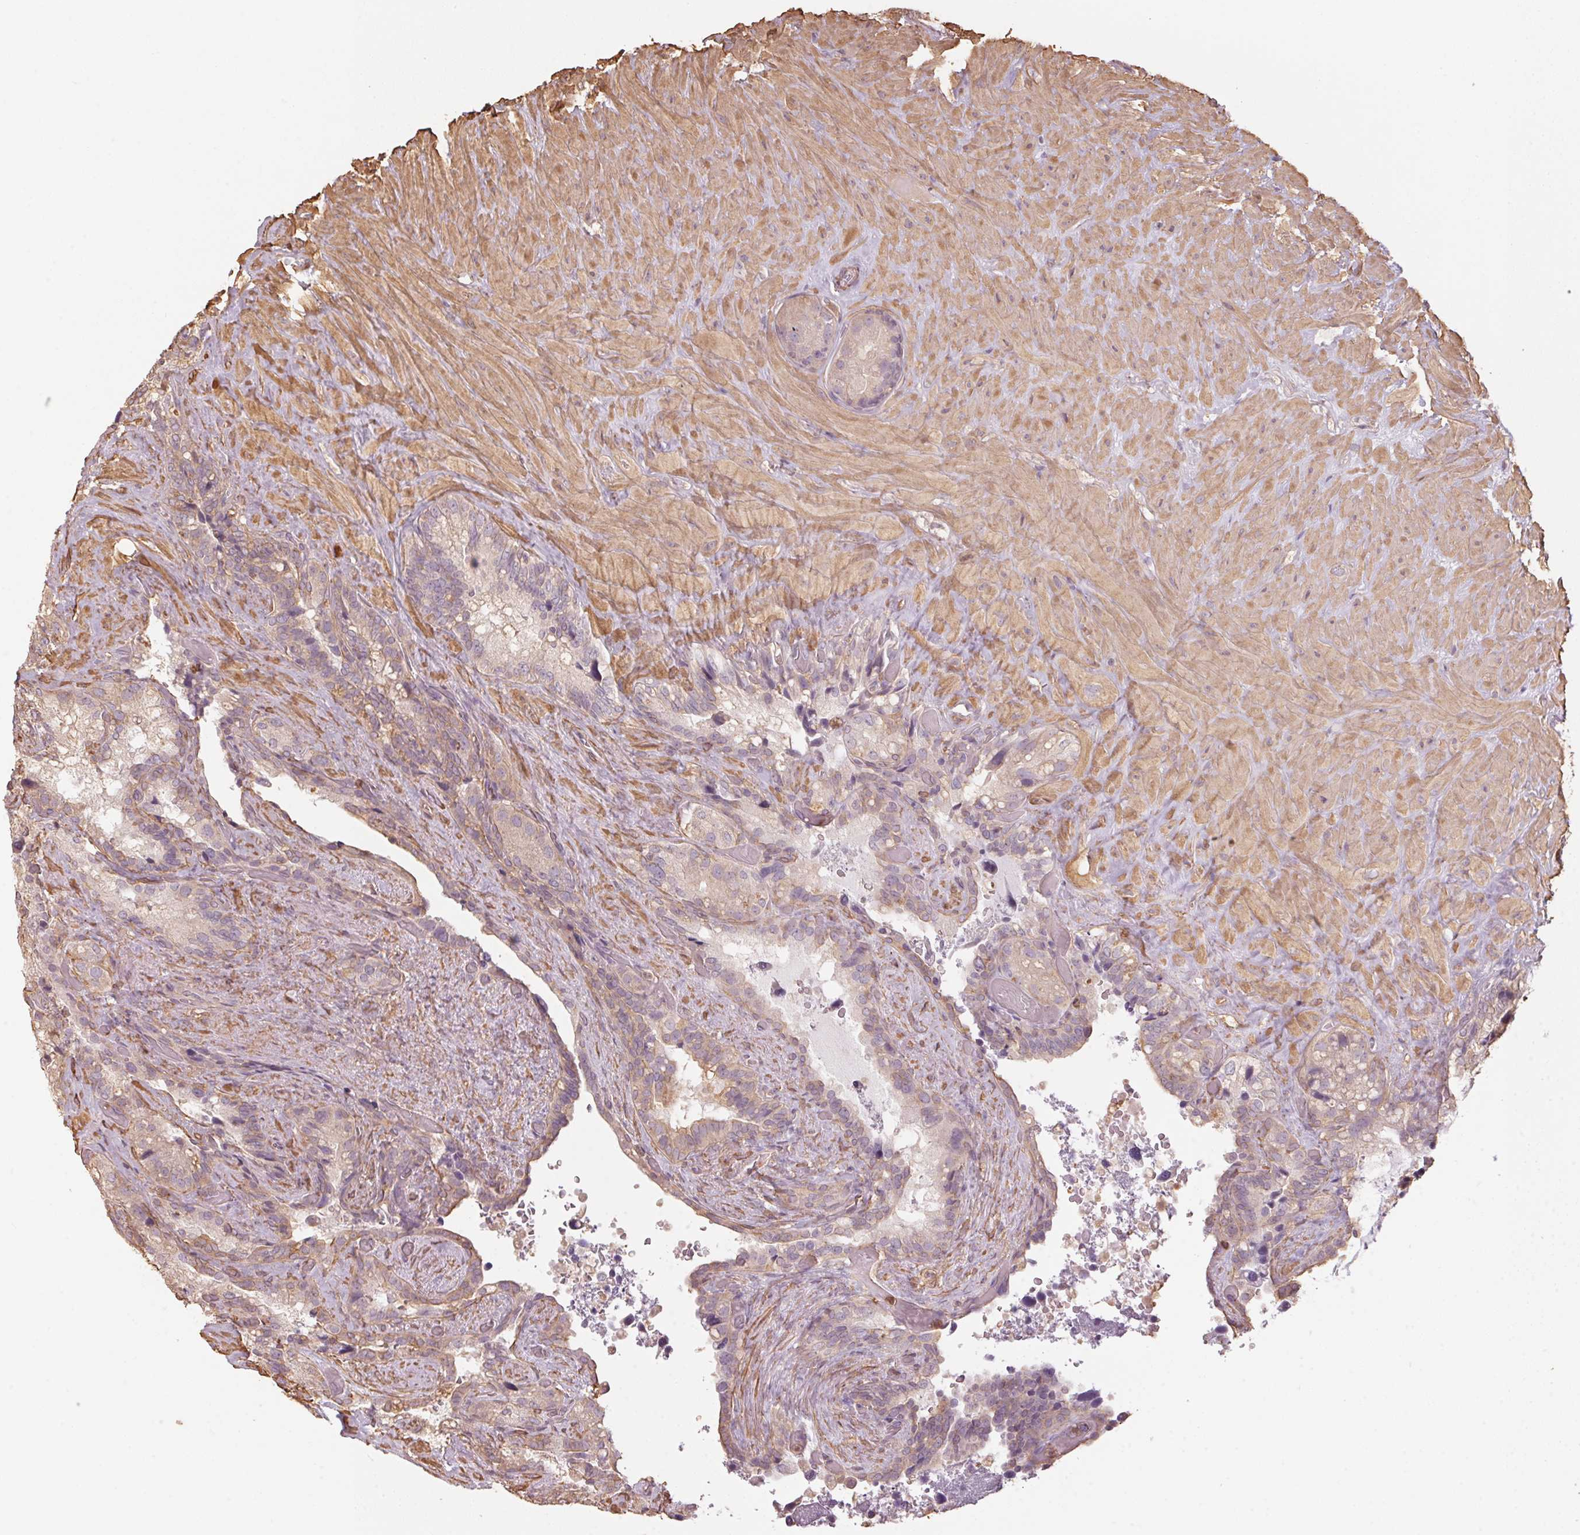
{"staining": {"intensity": "weak", "quantity": "25%-75%", "location": "cytoplasmic/membranous"}, "tissue": "seminal vesicle", "cell_type": "Glandular cells", "image_type": "normal", "snomed": [{"axis": "morphology", "description": "Normal tissue, NOS"}, {"axis": "topography", "description": "Seminal veicle"}], "caption": "A photomicrograph of human seminal vesicle stained for a protein demonstrates weak cytoplasmic/membranous brown staining in glandular cells.", "gene": "QDPR", "patient": {"sex": "male", "age": 60}}